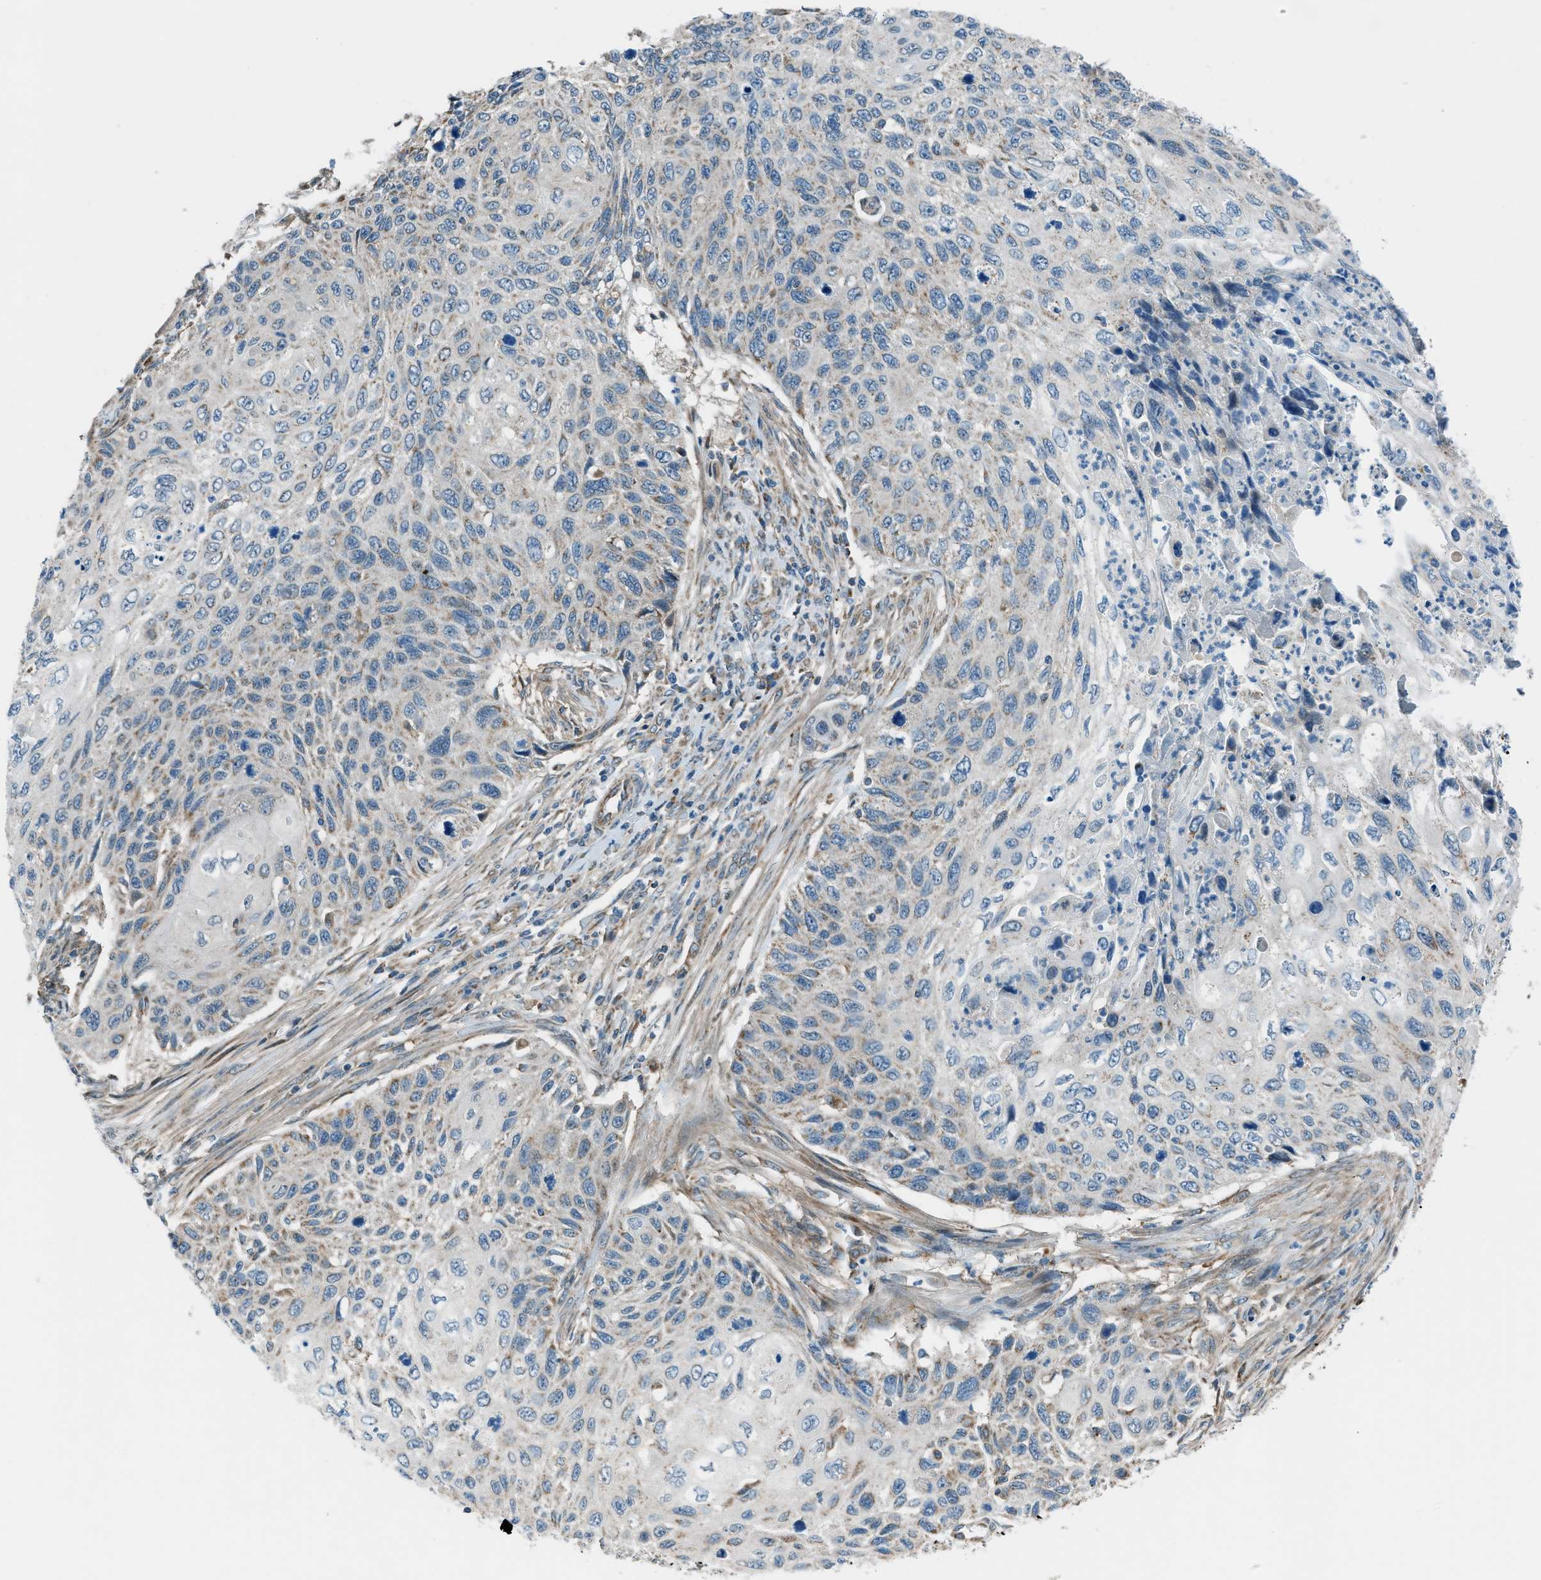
{"staining": {"intensity": "negative", "quantity": "none", "location": "none"}, "tissue": "cervical cancer", "cell_type": "Tumor cells", "image_type": "cancer", "snomed": [{"axis": "morphology", "description": "Squamous cell carcinoma, NOS"}, {"axis": "topography", "description": "Cervix"}], "caption": "A photomicrograph of human squamous cell carcinoma (cervical) is negative for staining in tumor cells.", "gene": "PIGG", "patient": {"sex": "female", "age": 70}}